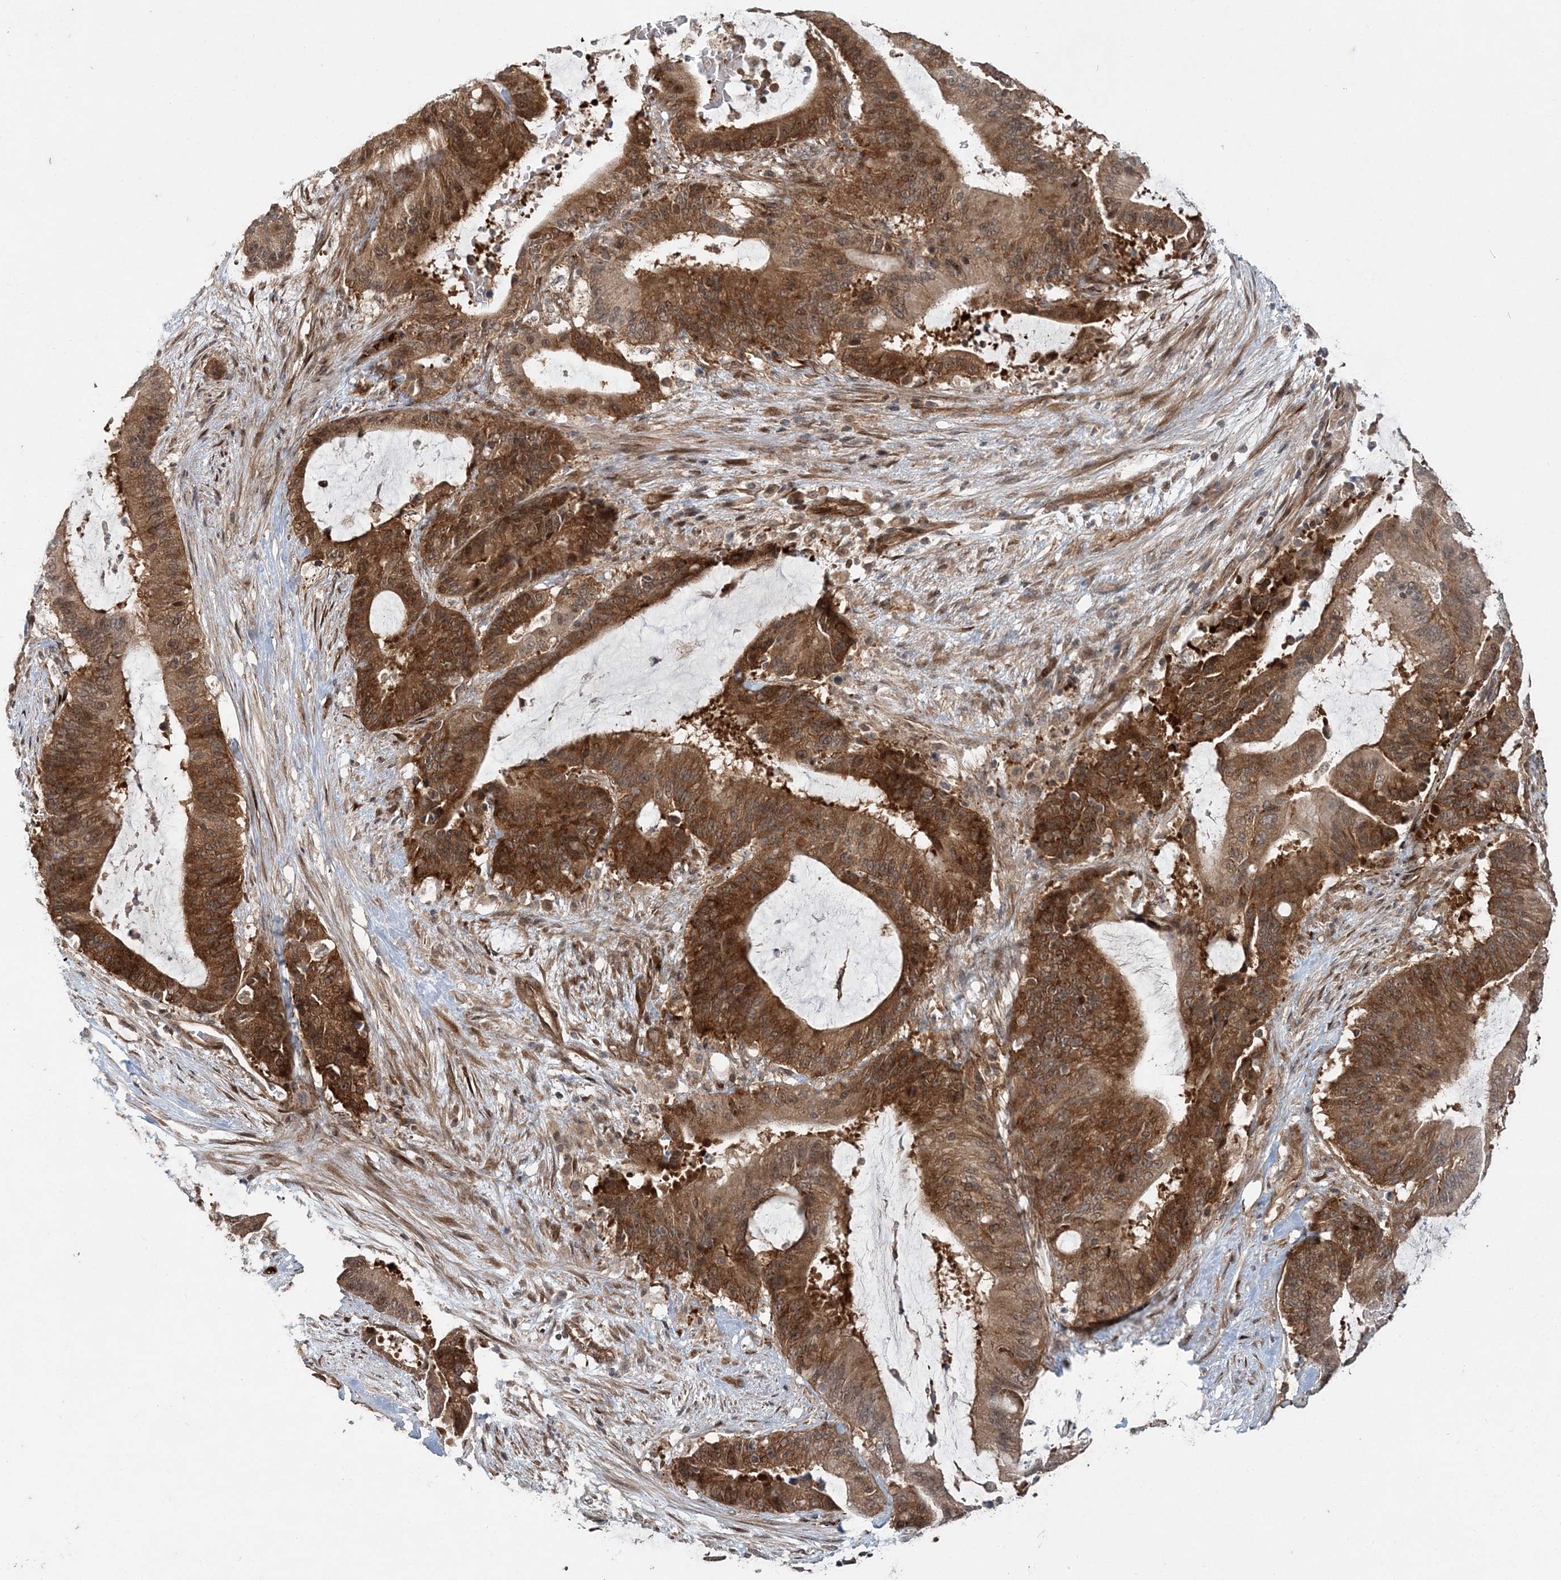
{"staining": {"intensity": "strong", "quantity": ">75%", "location": "cytoplasmic/membranous"}, "tissue": "liver cancer", "cell_type": "Tumor cells", "image_type": "cancer", "snomed": [{"axis": "morphology", "description": "Normal tissue, NOS"}, {"axis": "morphology", "description": "Cholangiocarcinoma"}, {"axis": "topography", "description": "Liver"}, {"axis": "topography", "description": "Peripheral nerve tissue"}], "caption": "An immunohistochemistry (IHC) micrograph of tumor tissue is shown. Protein staining in brown highlights strong cytoplasmic/membranous positivity in cholangiocarcinoma (liver) within tumor cells.", "gene": "GEMIN5", "patient": {"sex": "female", "age": 73}}